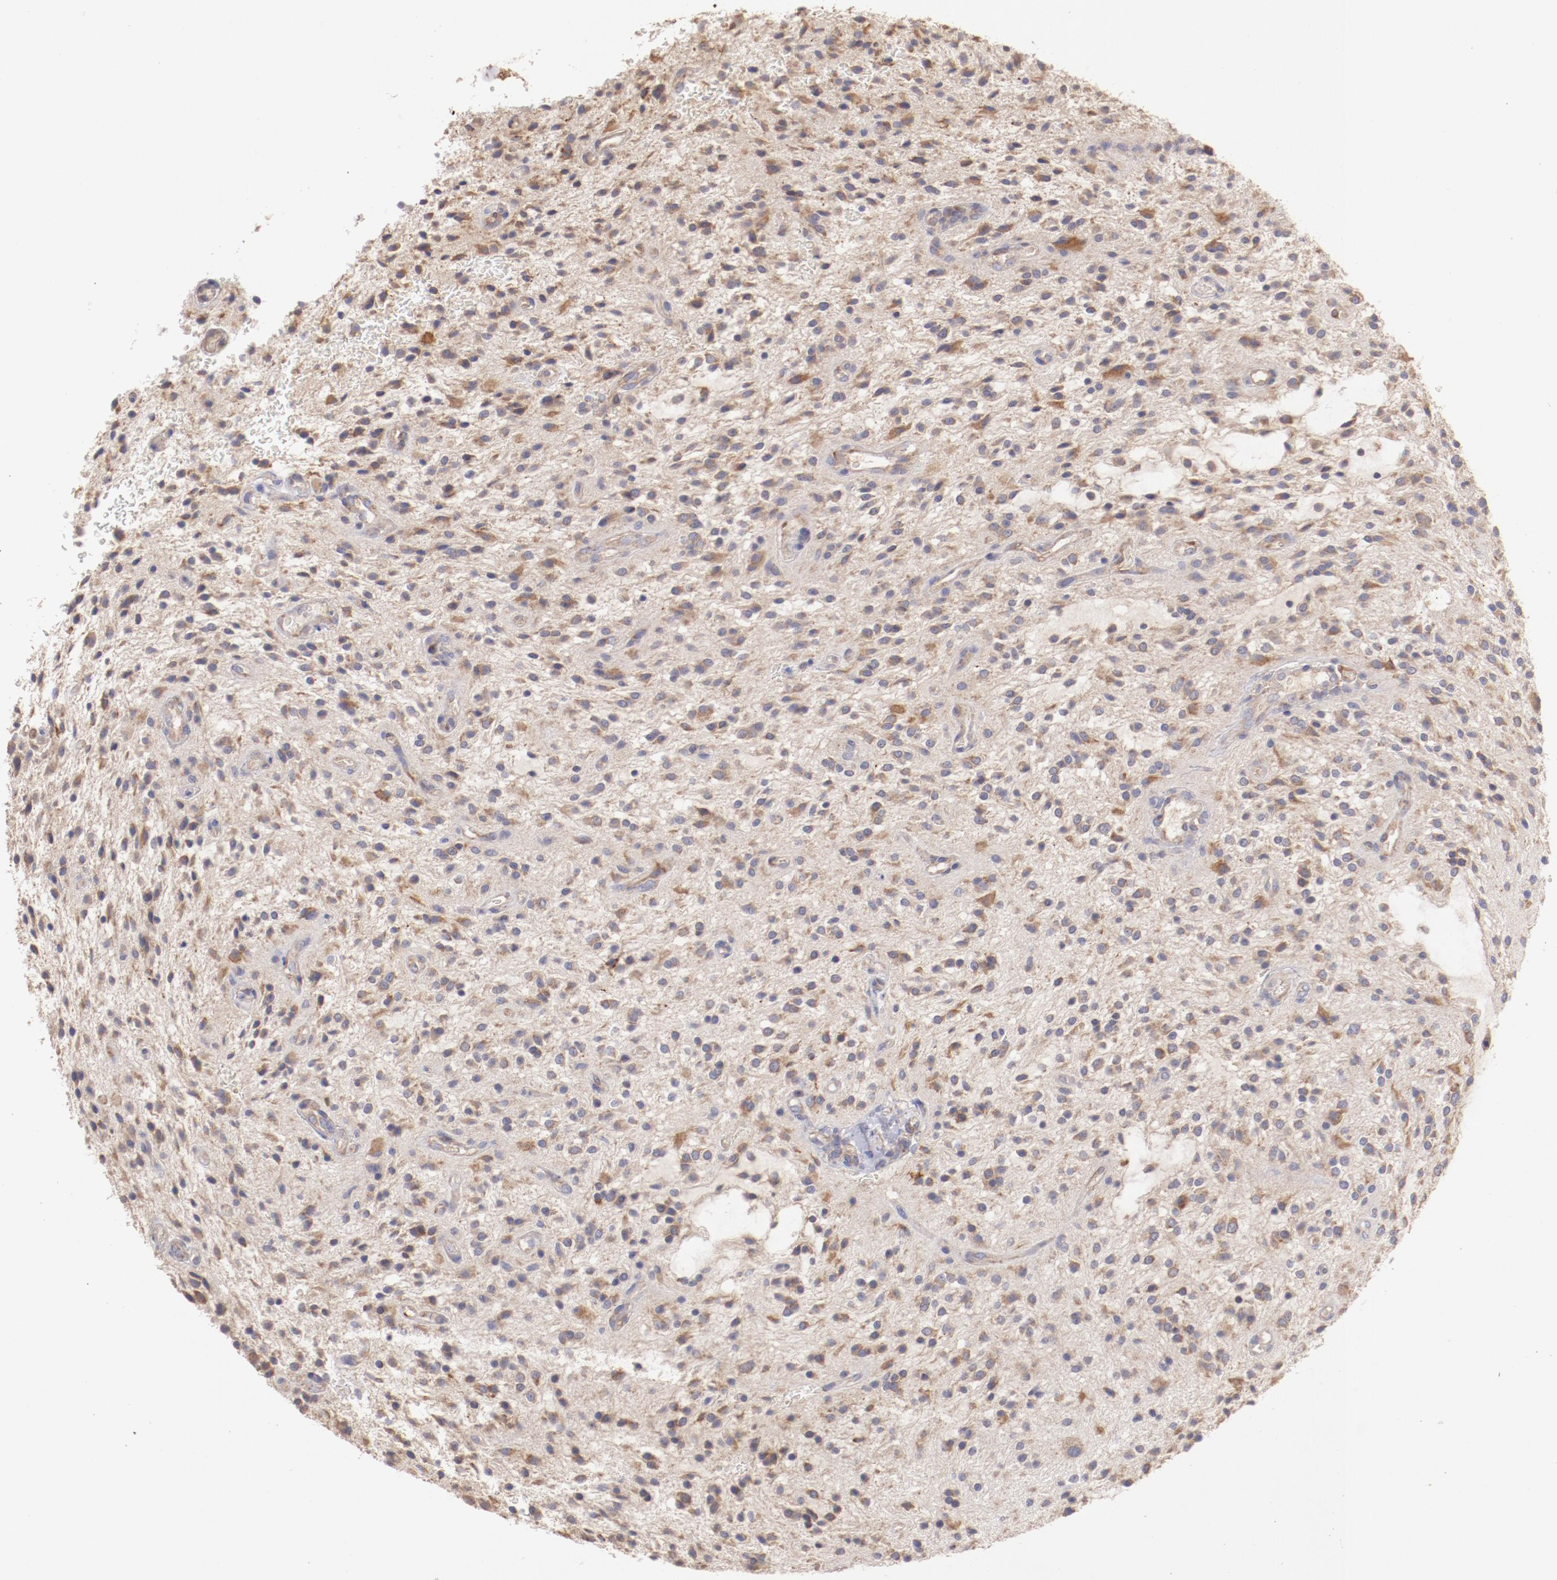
{"staining": {"intensity": "weak", "quantity": "25%-75%", "location": "cytoplasmic/membranous"}, "tissue": "glioma", "cell_type": "Tumor cells", "image_type": "cancer", "snomed": [{"axis": "morphology", "description": "Glioma, malignant, NOS"}, {"axis": "topography", "description": "Cerebellum"}], "caption": "A high-resolution micrograph shows IHC staining of glioma, which shows weak cytoplasmic/membranous positivity in approximately 25%-75% of tumor cells.", "gene": "ENTPD5", "patient": {"sex": "female", "age": 10}}